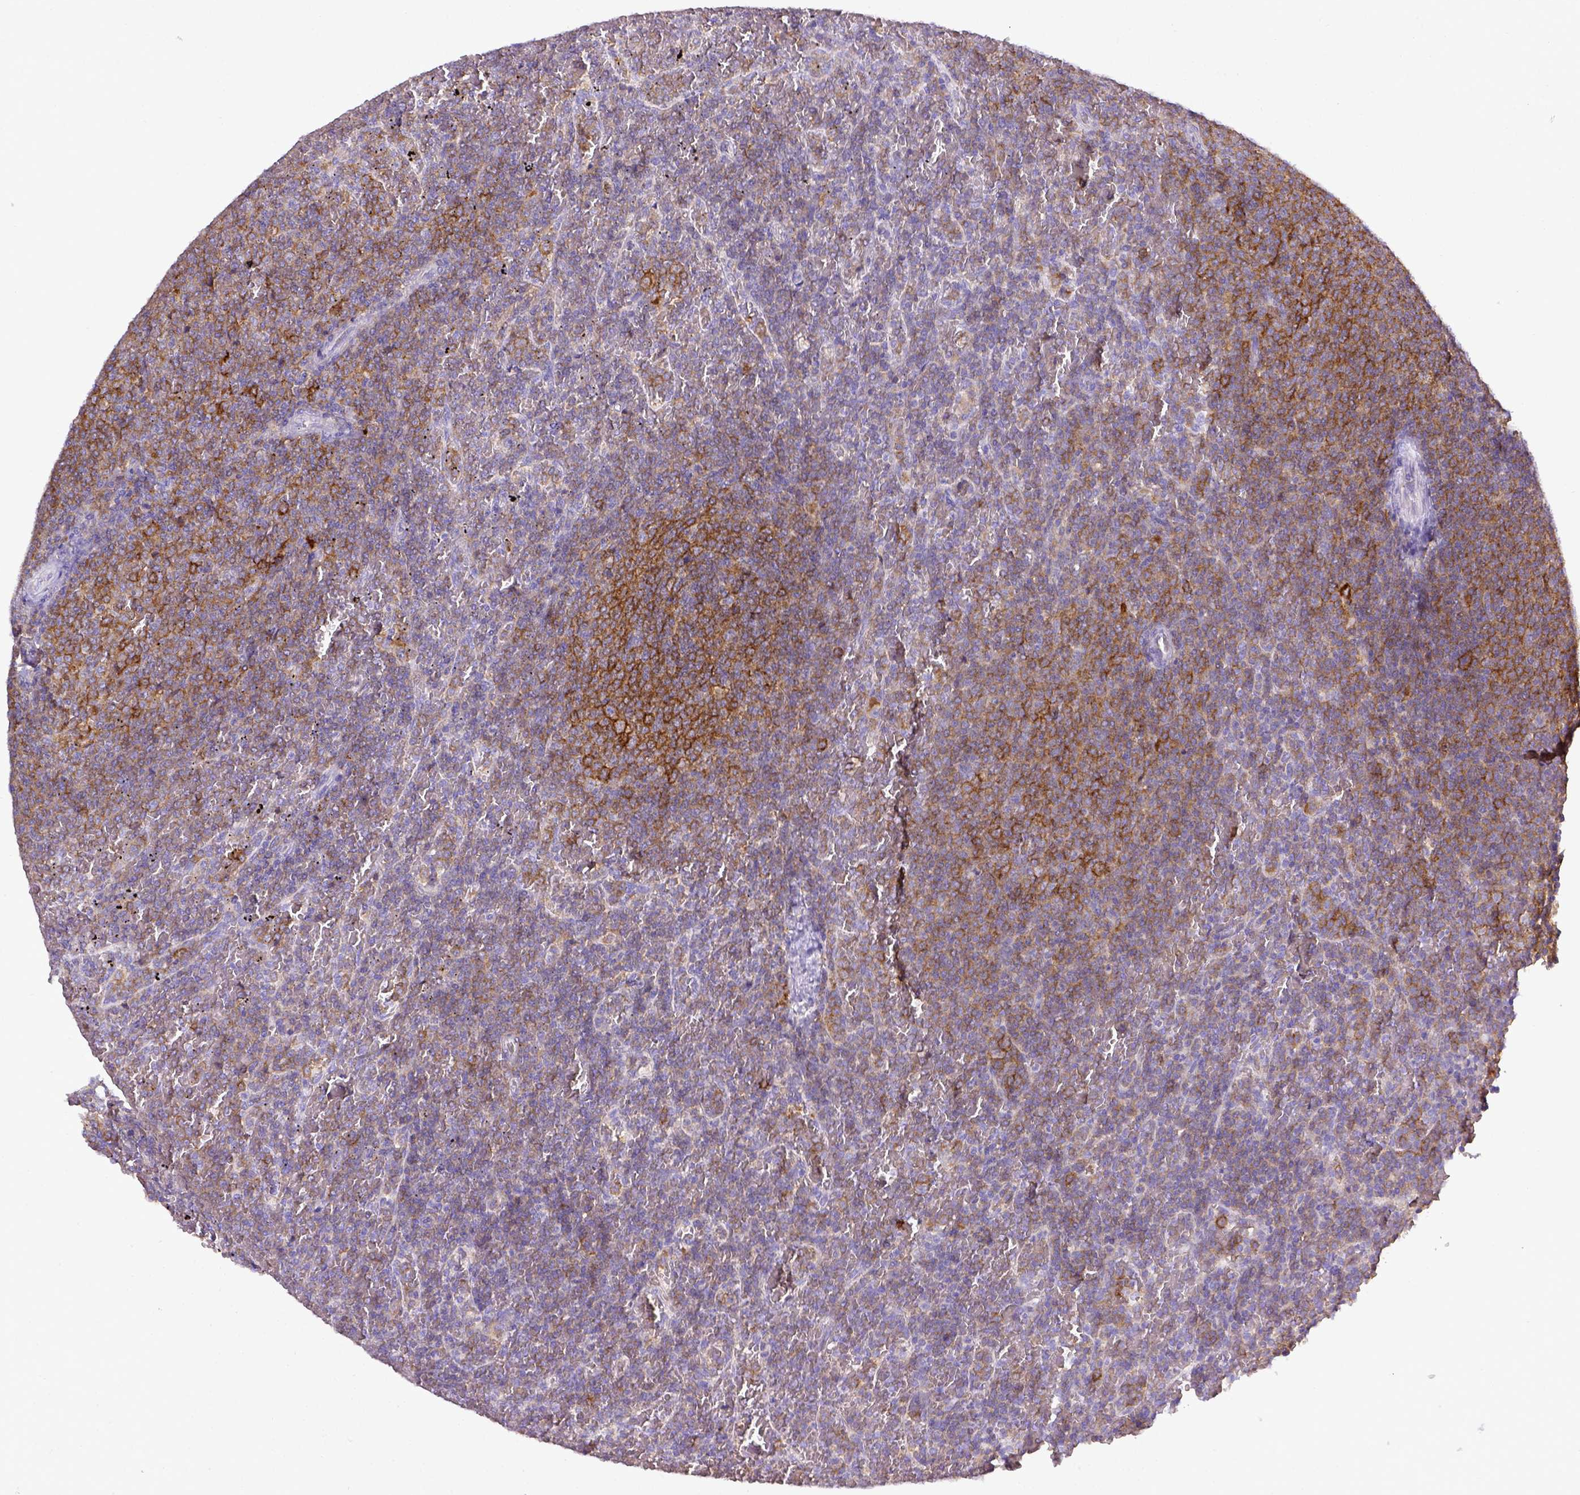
{"staining": {"intensity": "negative", "quantity": "none", "location": "none"}, "tissue": "lymphoma", "cell_type": "Tumor cells", "image_type": "cancer", "snomed": [{"axis": "morphology", "description": "Malignant lymphoma, non-Hodgkin's type, Low grade"}, {"axis": "topography", "description": "Spleen"}], "caption": "This micrograph is of lymphoma stained with immunohistochemistry to label a protein in brown with the nuclei are counter-stained blue. There is no positivity in tumor cells.", "gene": "CD40", "patient": {"sex": "female", "age": 77}}